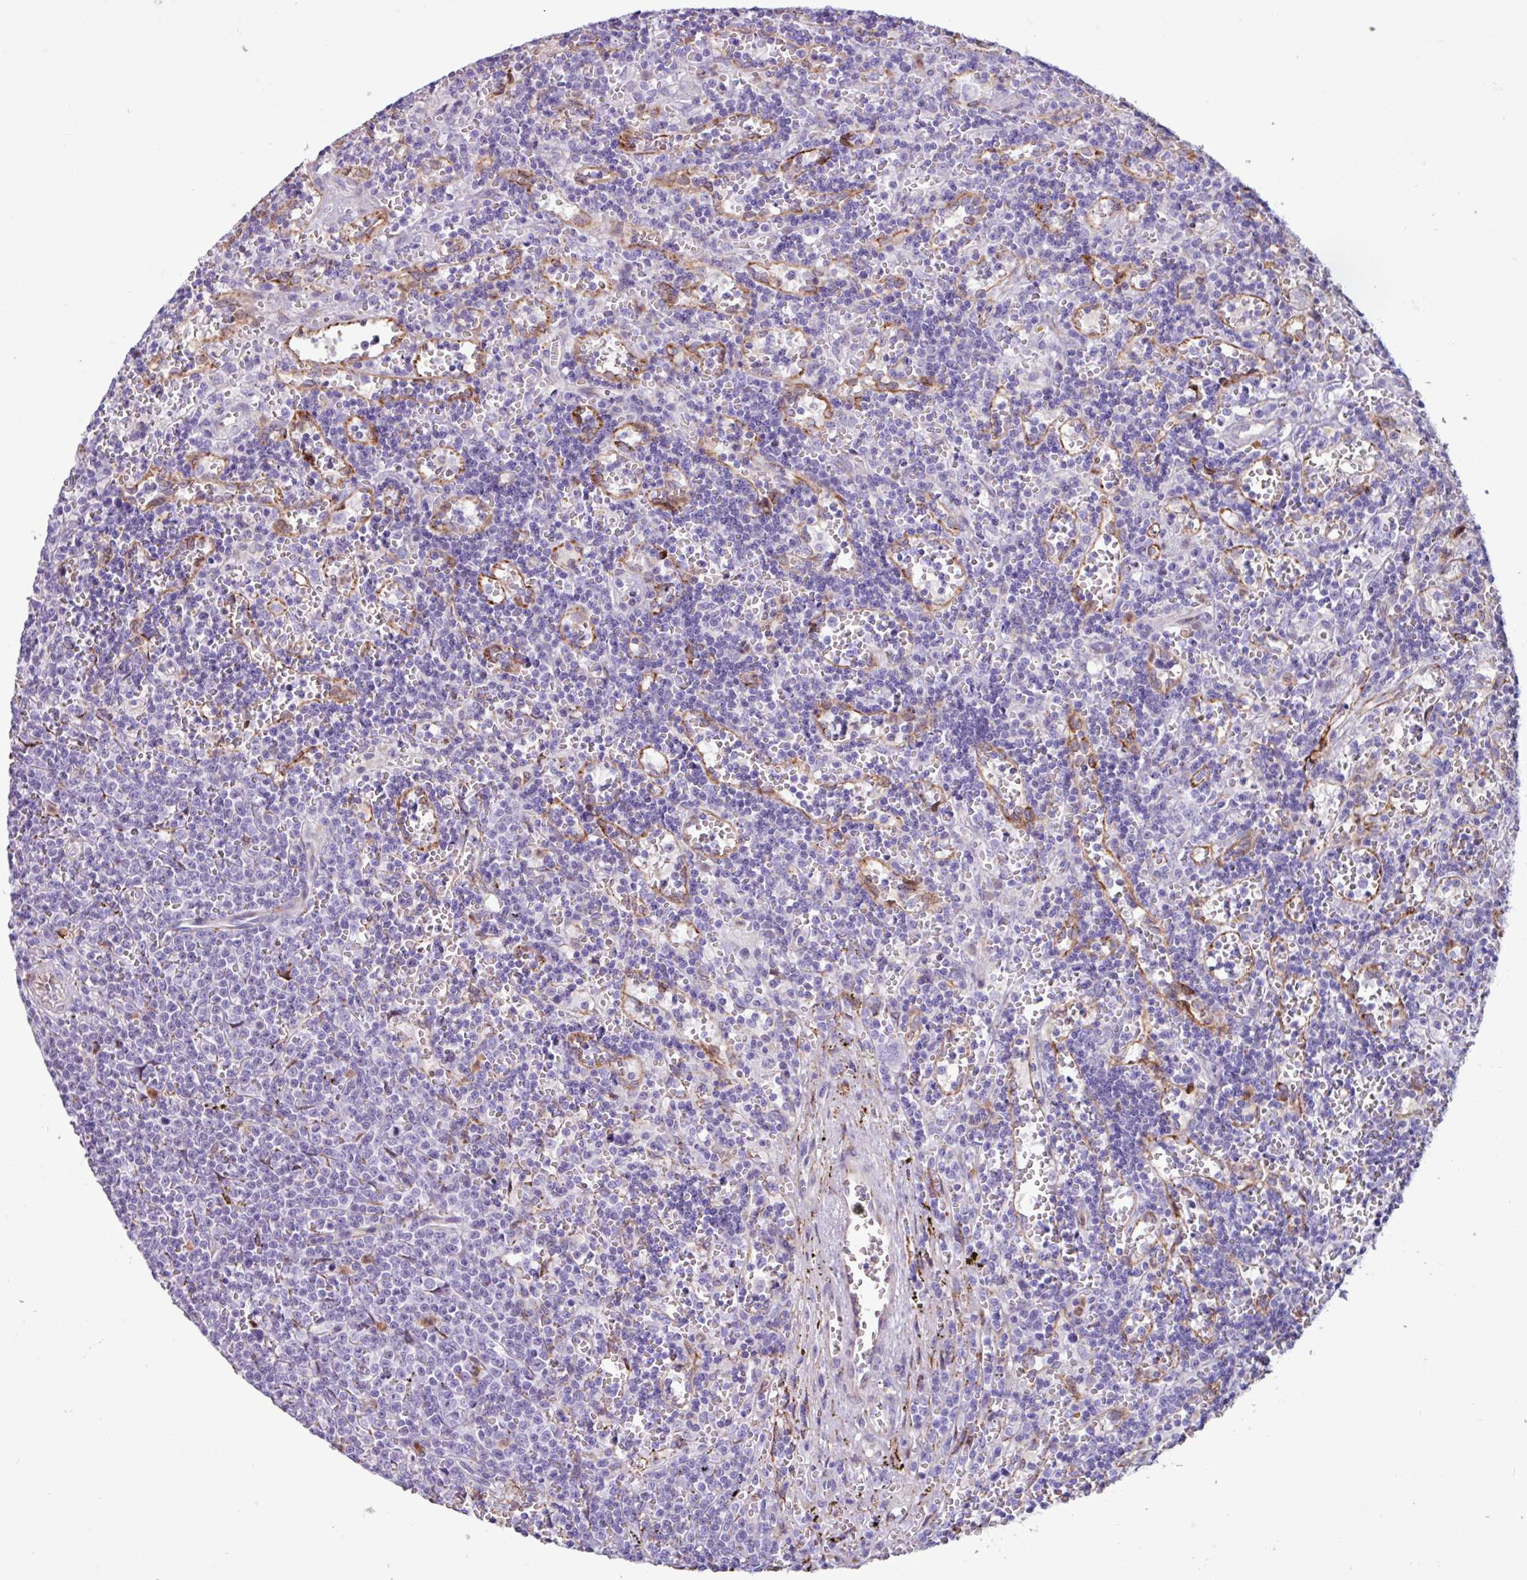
{"staining": {"intensity": "negative", "quantity": "none", "location": "none"}, "tissue": "lymphoma", "cell_type": "Tumor cells", "image_type": "cancer", "snomed": [{"axis": "morphology", "description": "Malignant lymphoma, non-Hodgkin's type, Low grade"}, {"axis": "topography", "description": "Spleen"}], "caption": "Immunohistochemistry of malignant lymphoma, non-Hodgkin's type (low-grade) reveals no staining in tumor cells.", "gene": "PPP1R35", "patient": {"sex": "male", "age": 60}}